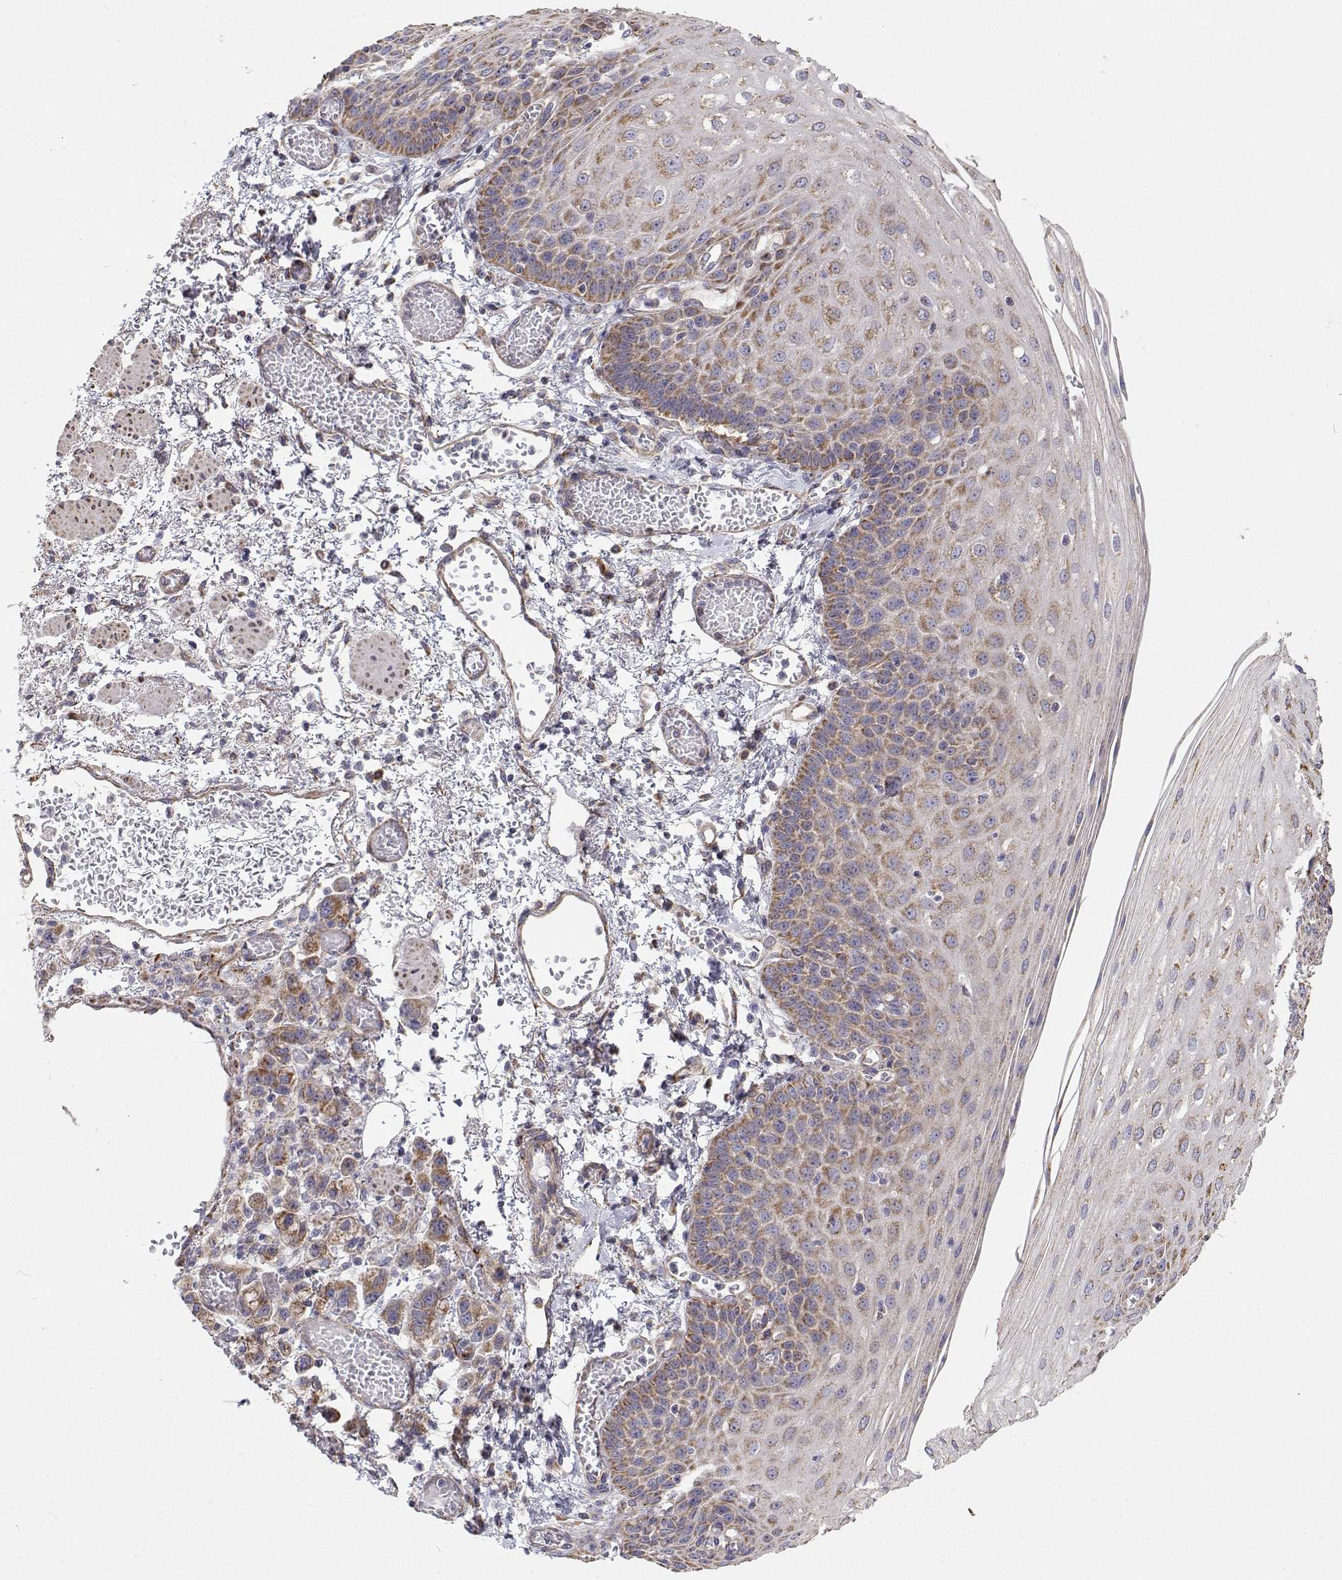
{"staining": {"intensity": "moderate", "quantity": "25%-75%", "location": "cytoplasmic/membranous"}, "tissue": "esophagus", "cell_type": "Squamous epithelial cells", "image_type": "normal", "snomed": [{"axis": "morphology", "description": "Normal tissue, NOS"}, {"axis": "morphology", "description": "Adenocarcinoma, NOS"}, {"axis": "topography", "description": "Esophagus"}], "caption": "Benign esophagus demonstrates moderate cytoplasmic/membranous staining in about 25%-75% of squamous epithelial cells (IHC, brightfield microscopy, high magnification)..", "gene": "SPICE1", "patient": {"sex": "male", "age": 81}}